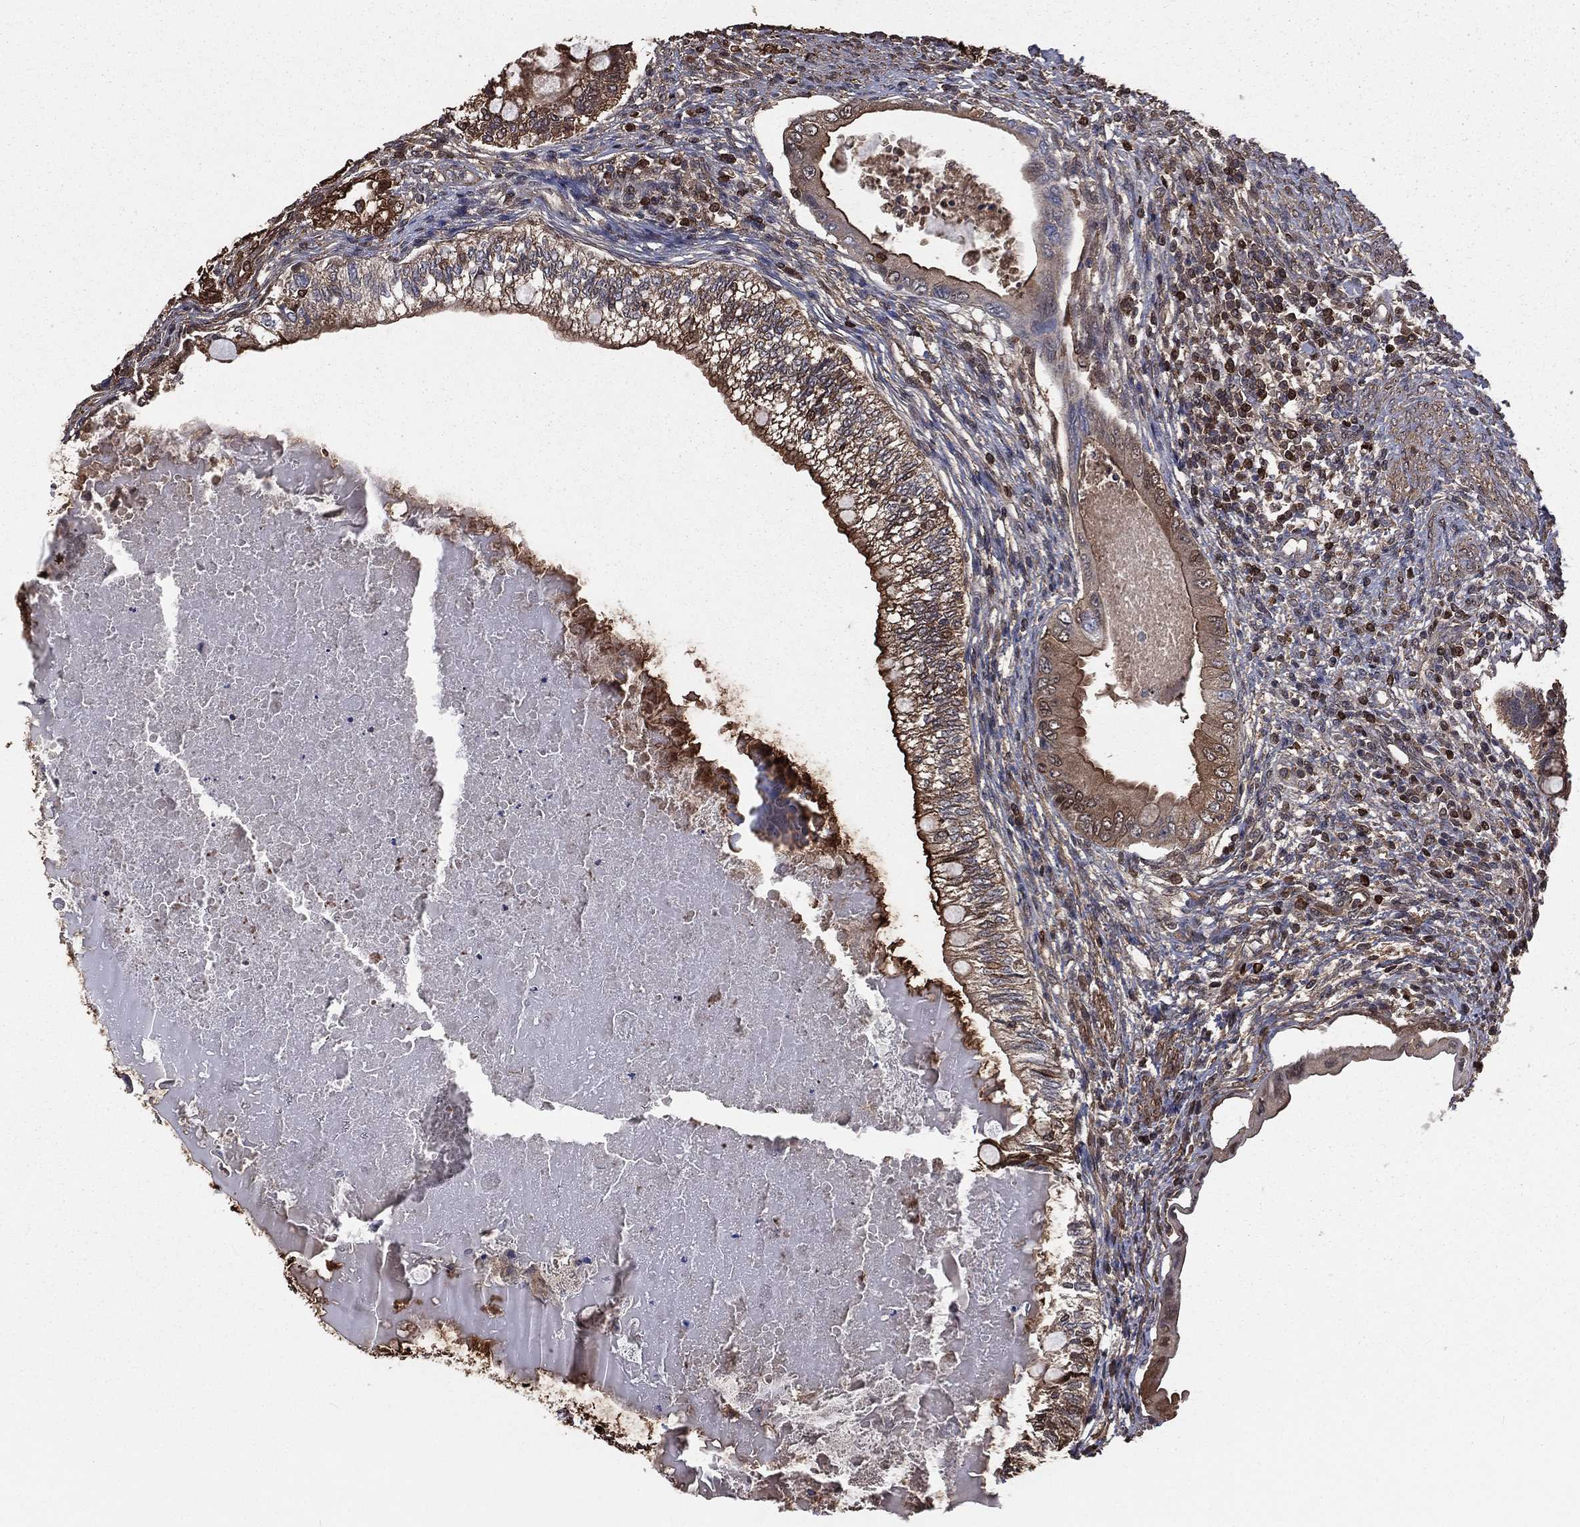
{"staining": {"intensity": "moderate", "quantity": ">75%", "location": "cytoplasmic/membranous"}, "tissue": "testis cancer", "cell_type": "Tumor cells", "image_type": "cancer", "snomed": [{"axis": "morphology", "description": "Seminoma, NOS"}, {"axis": "morphology", "description": "Carcinoma, Embryonal, NOS"}, {"axis": "topography", "description": "Testis"}], "caption": "The image displays staining of testis seminoma, revealing moderate cytoplasmic/membranous protein expression (brown color) within tumor cells.", "gene": "TBC1D2", "patient": {"sex": "male", "age": 41}}